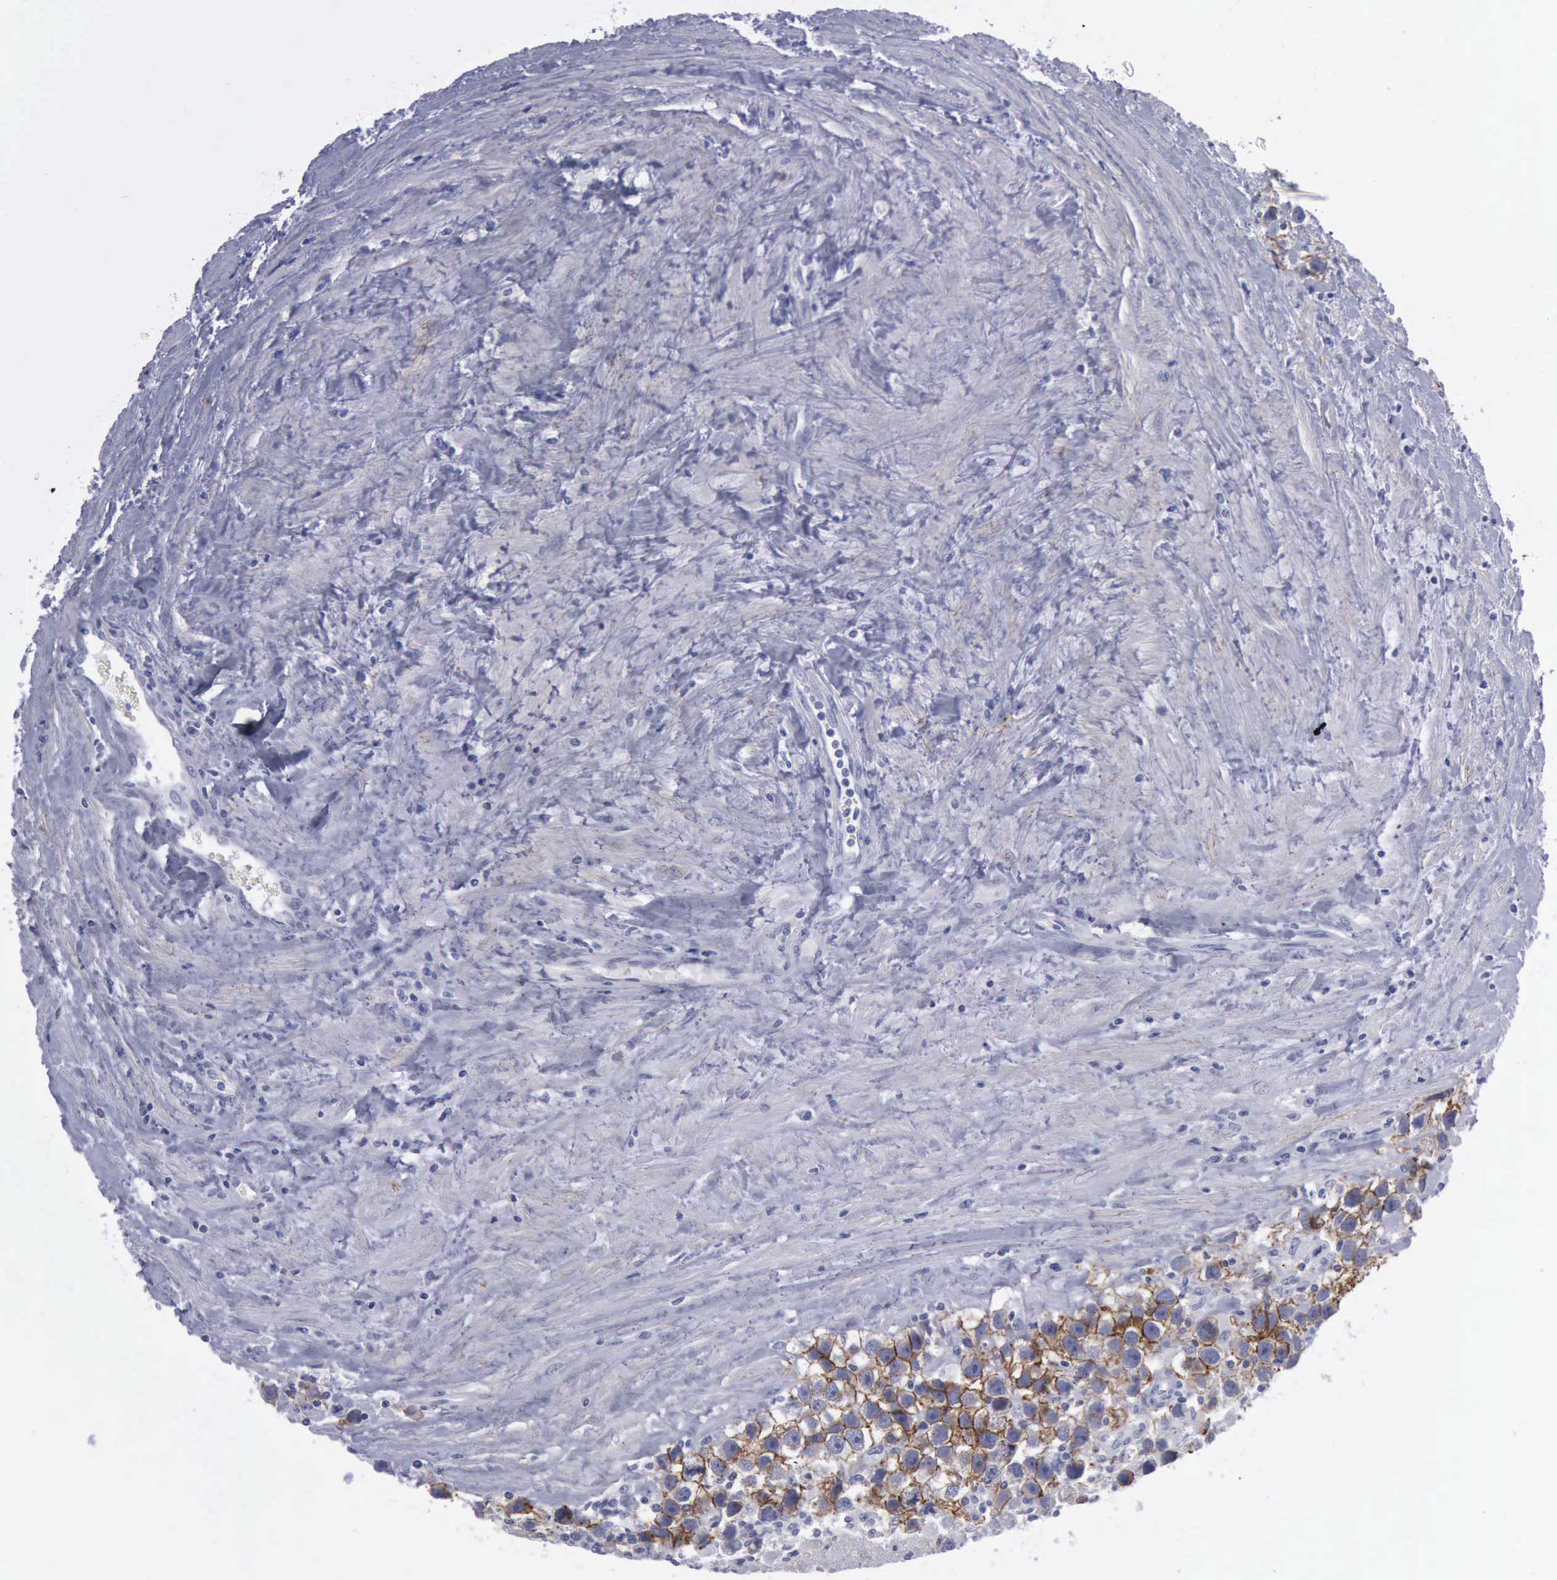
{"staining": {"intensity": "strong", "quantity": "25%-75%", "location": "cytoplasmic/membranous"}, "tissue": "testis cancer", "cell_type": "Tumor cells", "image_type": "cancer", "snomed": [{"axis": "morphology", "description": "Seminoma, NOS"}, {"axis": "topography", "description": "Testis"}], "caption": "Tumor cells demonstrate high levels of strong cytoplasmic/membranous expression in approximately 25%-75% of cells in human testis cancer. (brown staining indicates protein expression, while blue staining denotes nuclei).", "gene": "CDH2", "patient": {"sex": "male", "age": 43}}